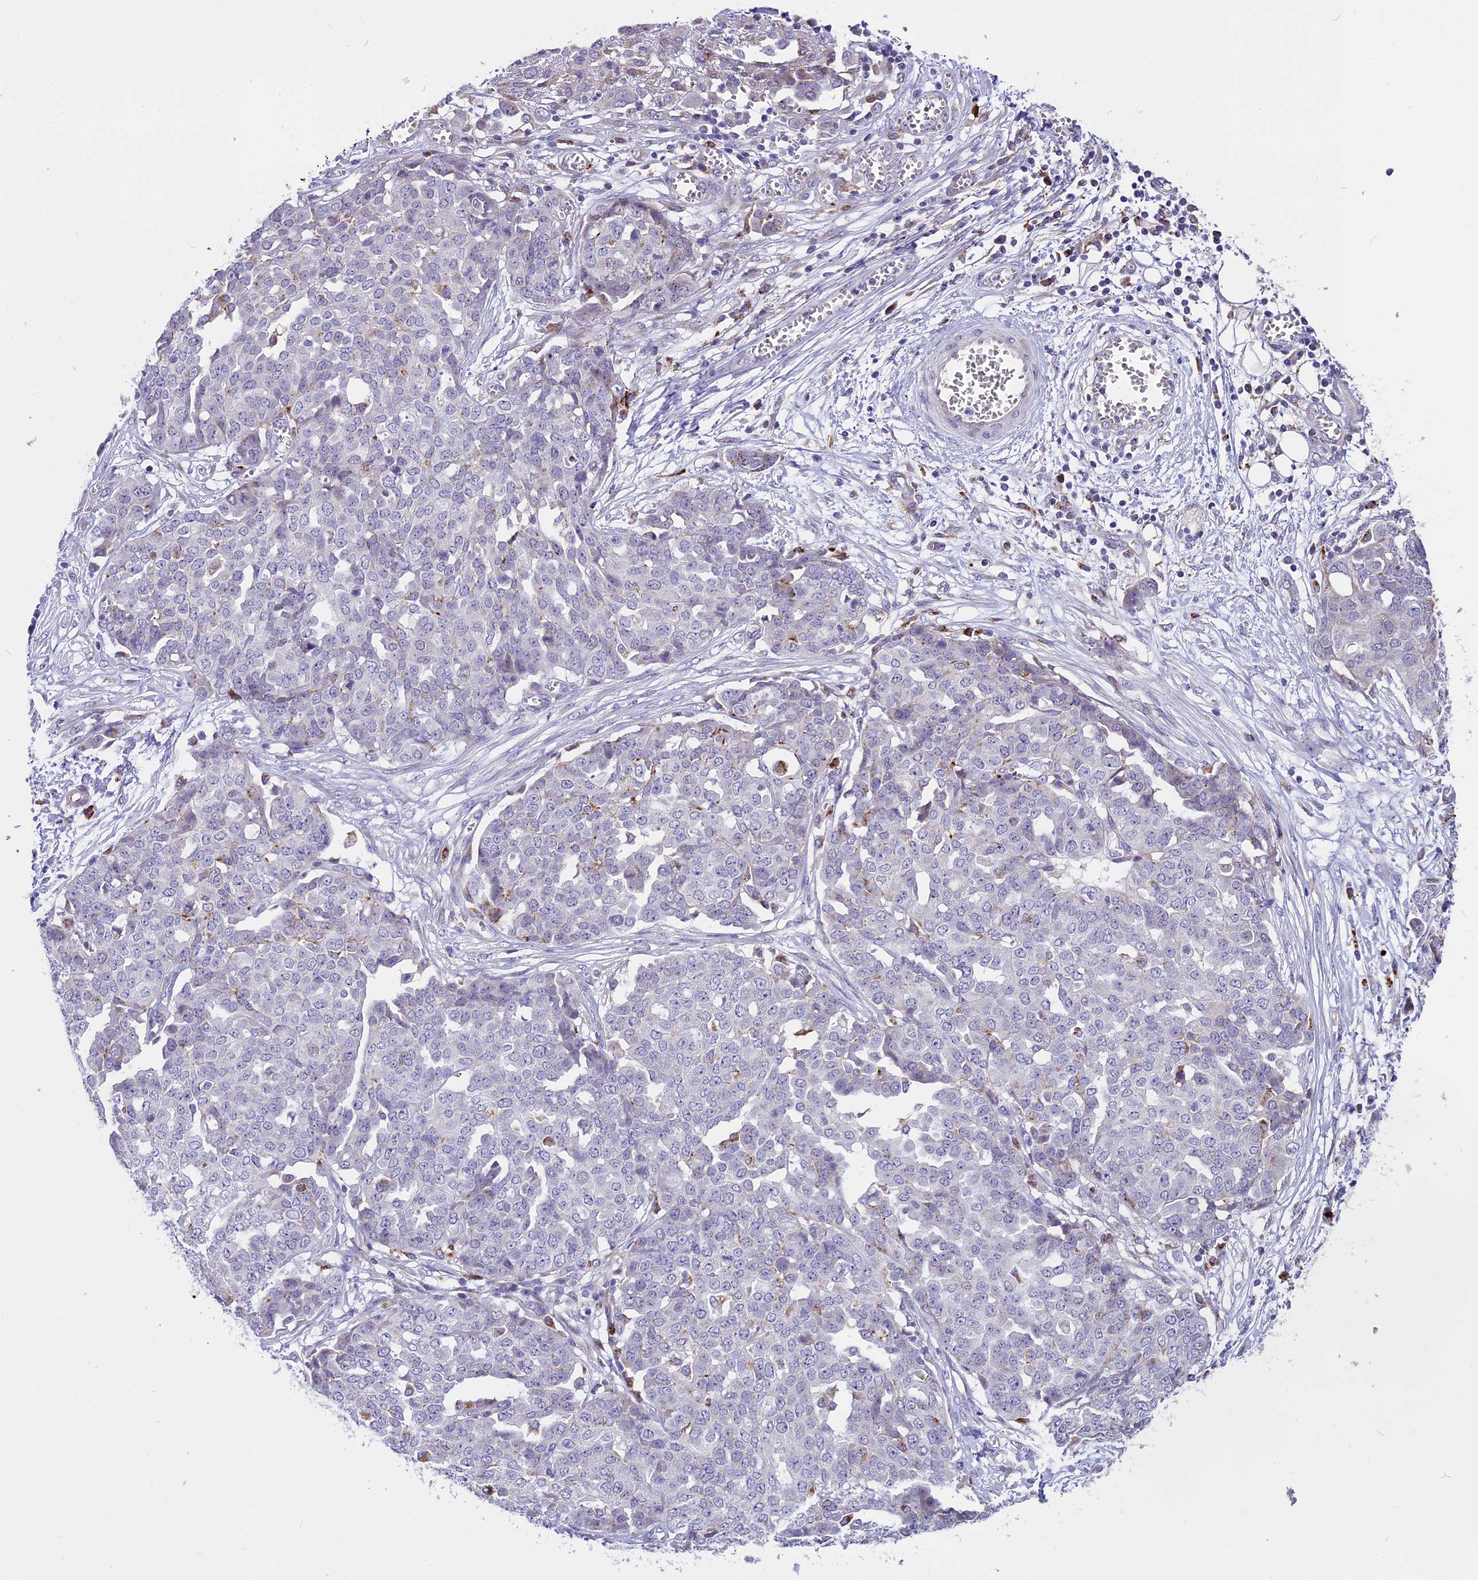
{"staining": {"intensity": "negative", "quantity": "none", "location": "none"}, "tissue": "ovarian cancer", "cell_type": "Tumor cells", "image_type": "cancer", "snomed": [{"axis": "morphology", "description": "Cystadenocarcinoma, serous, NOS"}, {"axis": "topography", "description": "Soft tissue"}, {"axis": "topography", "description": "Ovary"}], "caption": "Human ovarian cancer stained for a protein using IHC demonstrates no expression in tumor cells.", "gene": "THRSP", "patient": {"sex": "female", "age": 57}}